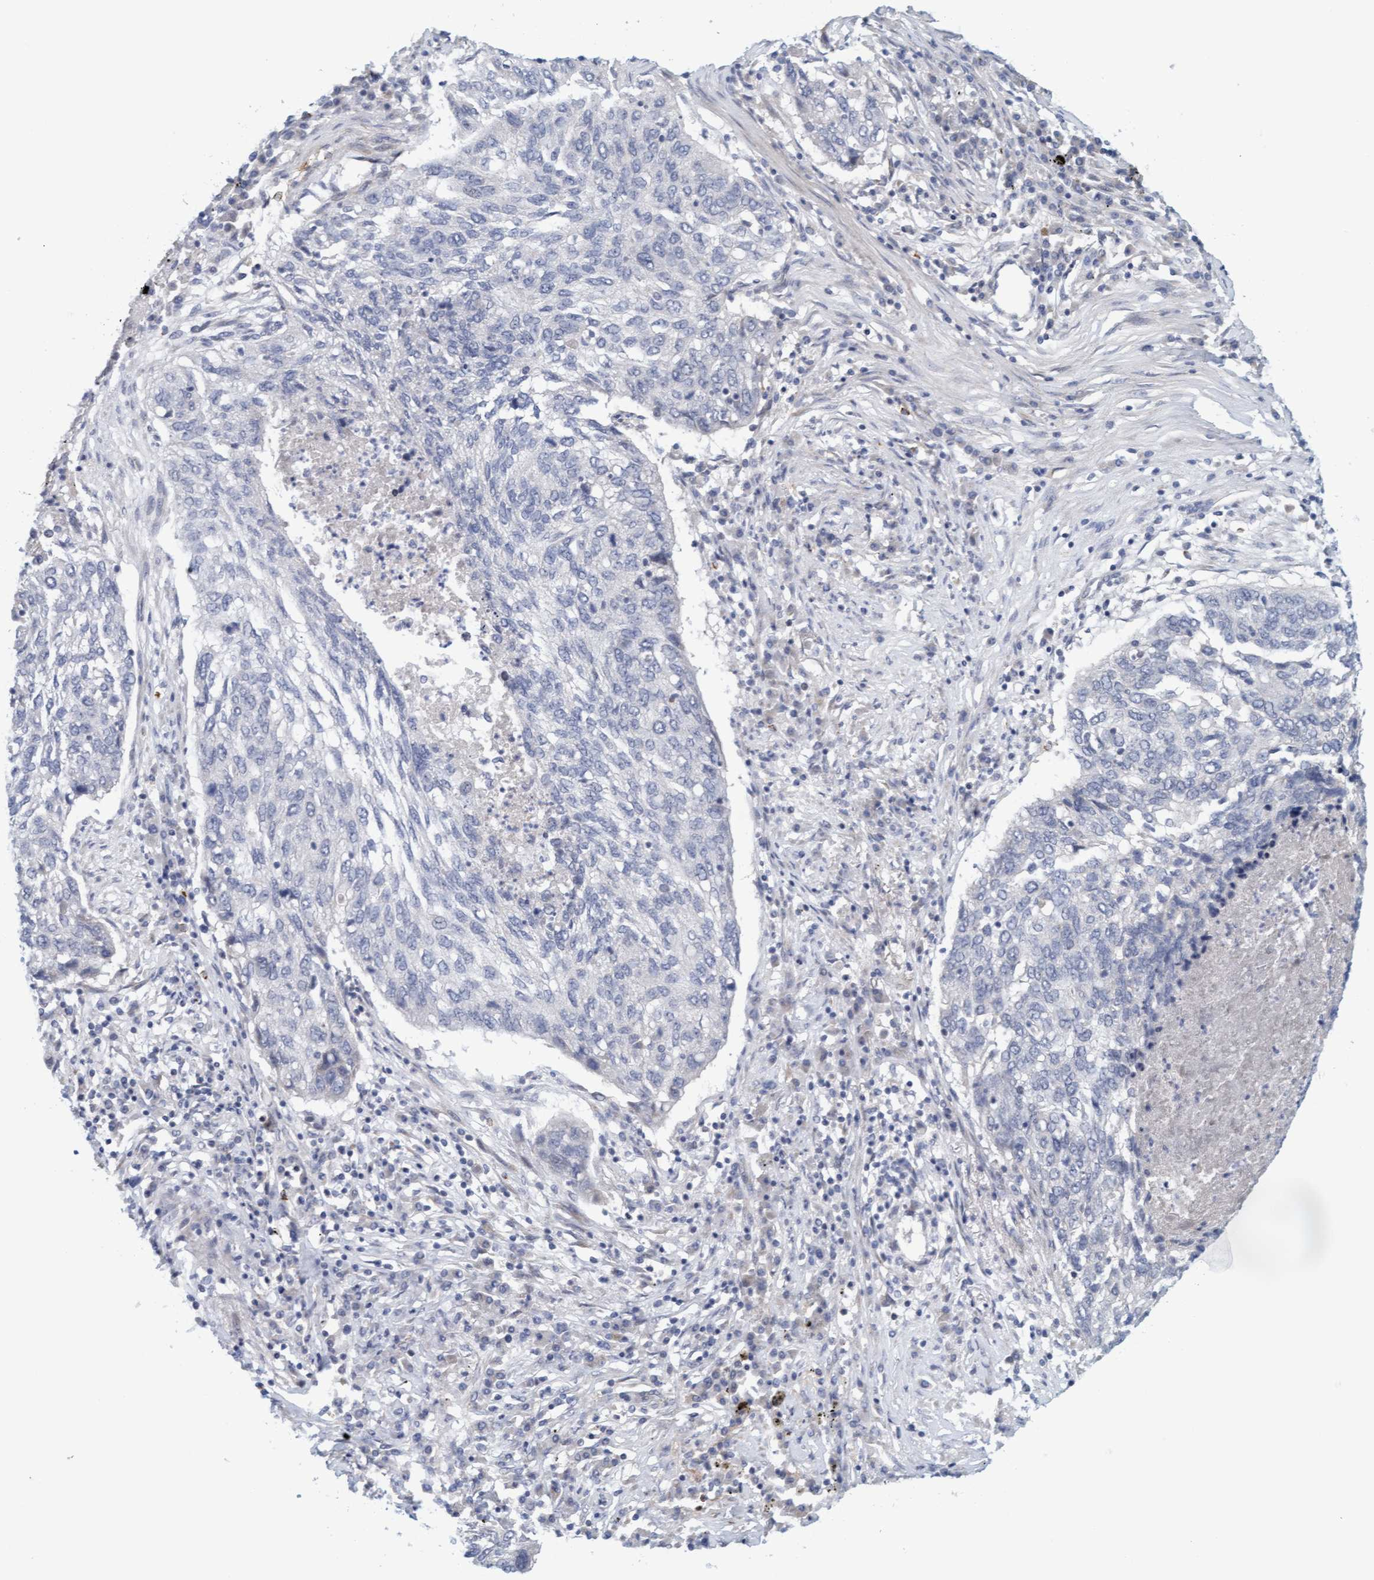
{"staining": {"intensity": "negative", "quantity": "none", "location": "none"}, "tissue": "lung cancer", "cell_type": "Tumor cells", "image_type": "cancer", "snomed": [{"axis": "morphology", "description": "Squamous cell carcinoma, NOS"}, {"axis": "topography", "description": "Lung"}], "caption": "Micrograph shows no protein expression in tumor cells of lung cancer (squamous cell carcinoma) tissue.", "gene": "ZC3H3", "patient": {"sex": "female", "age": 63}}